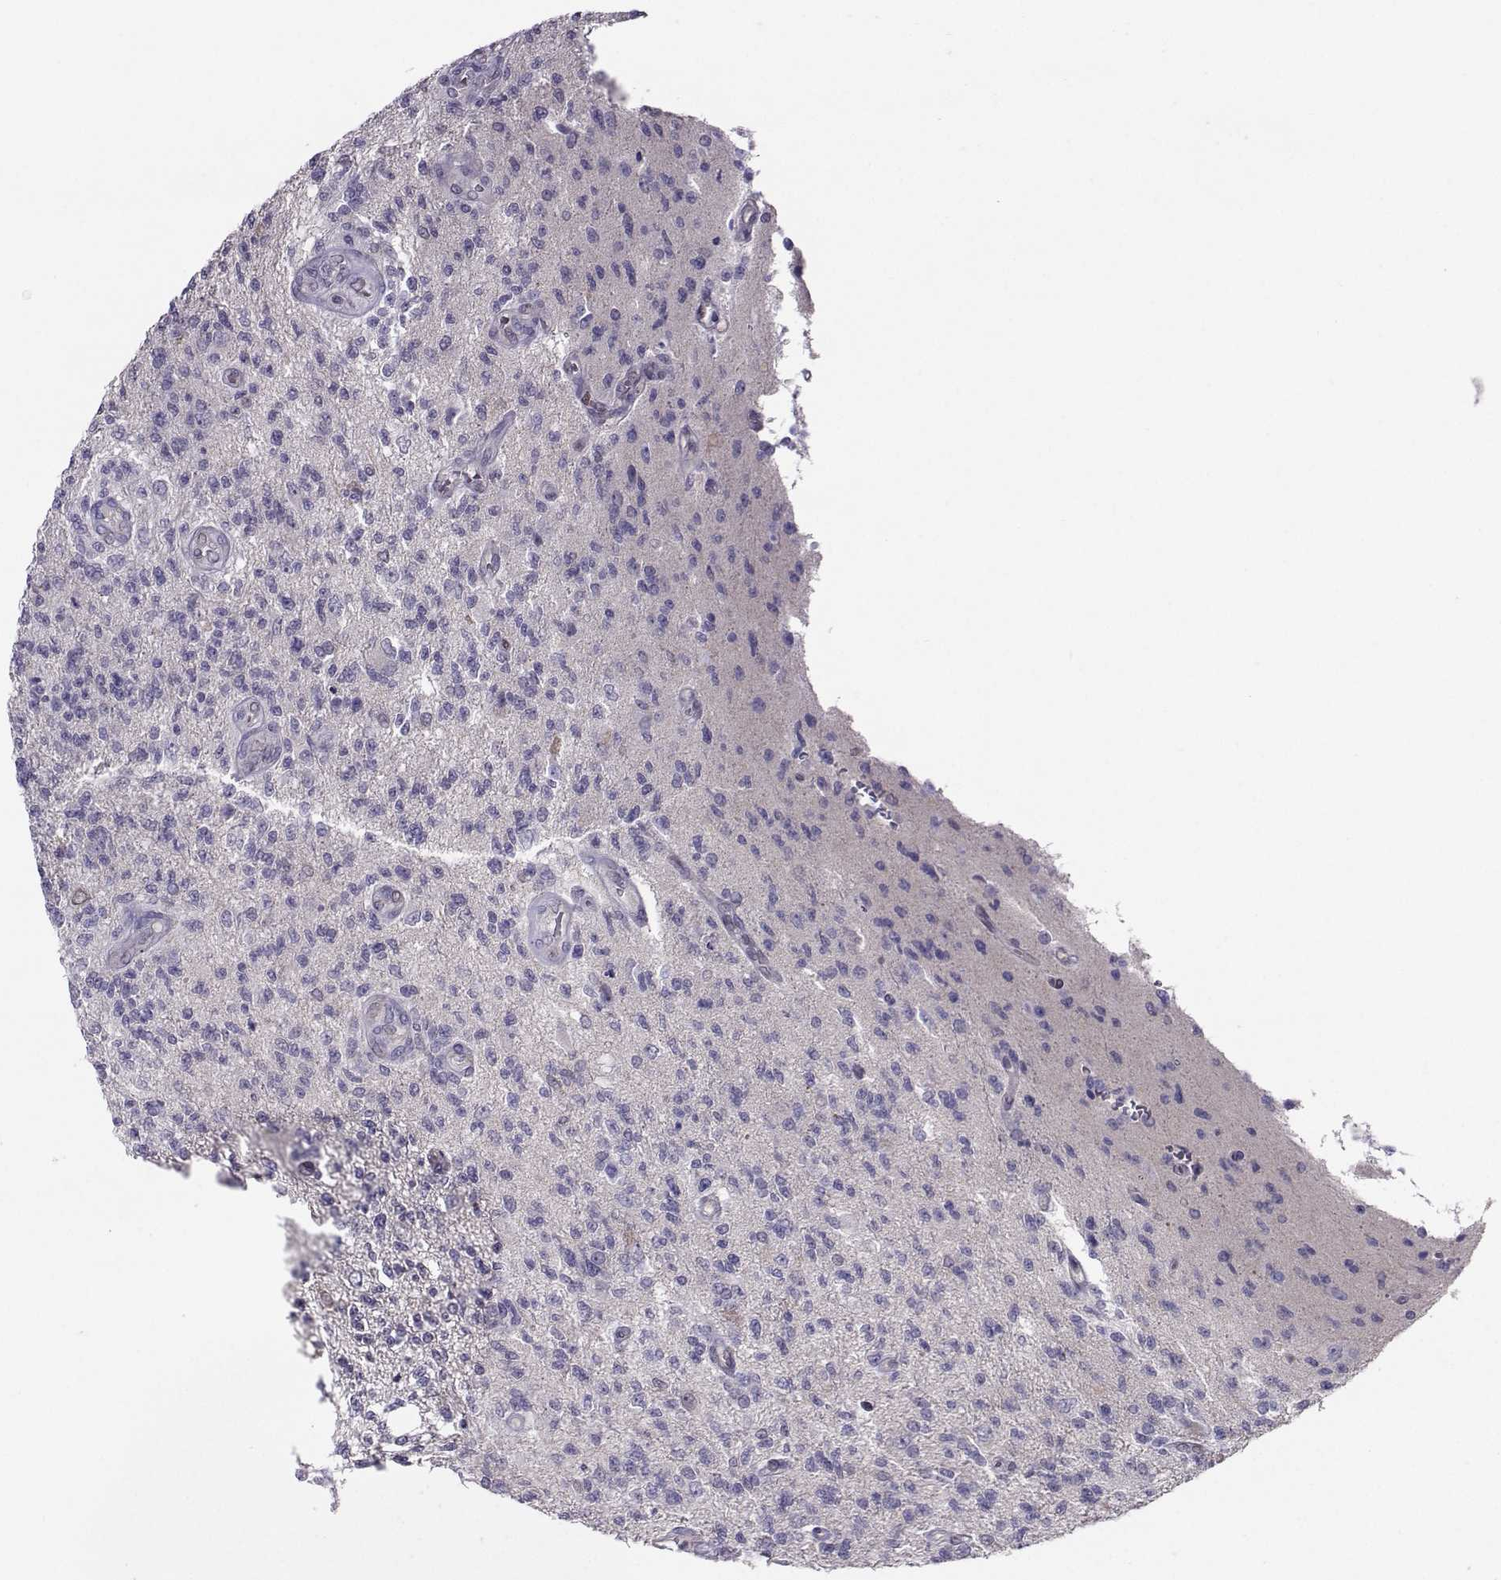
{"staining": {"intensity": "negative", "quantity": "none", "location": "none"}, "tissue": "glioma", "cell_type": "Tumor cells", "image_type": "cancer", "snomed": [{"axis": "morphology", "description": "Glioma, malignant, High grade"}, {"axis": "topography", "description": "Brain"}], "caption": "Immunohistochemical staining of malignant glioma (high-grade) demonstrates no significant expression in tumor cells.", "gene": "PGK1", "patient": {"sex": "male", "age": 56}}